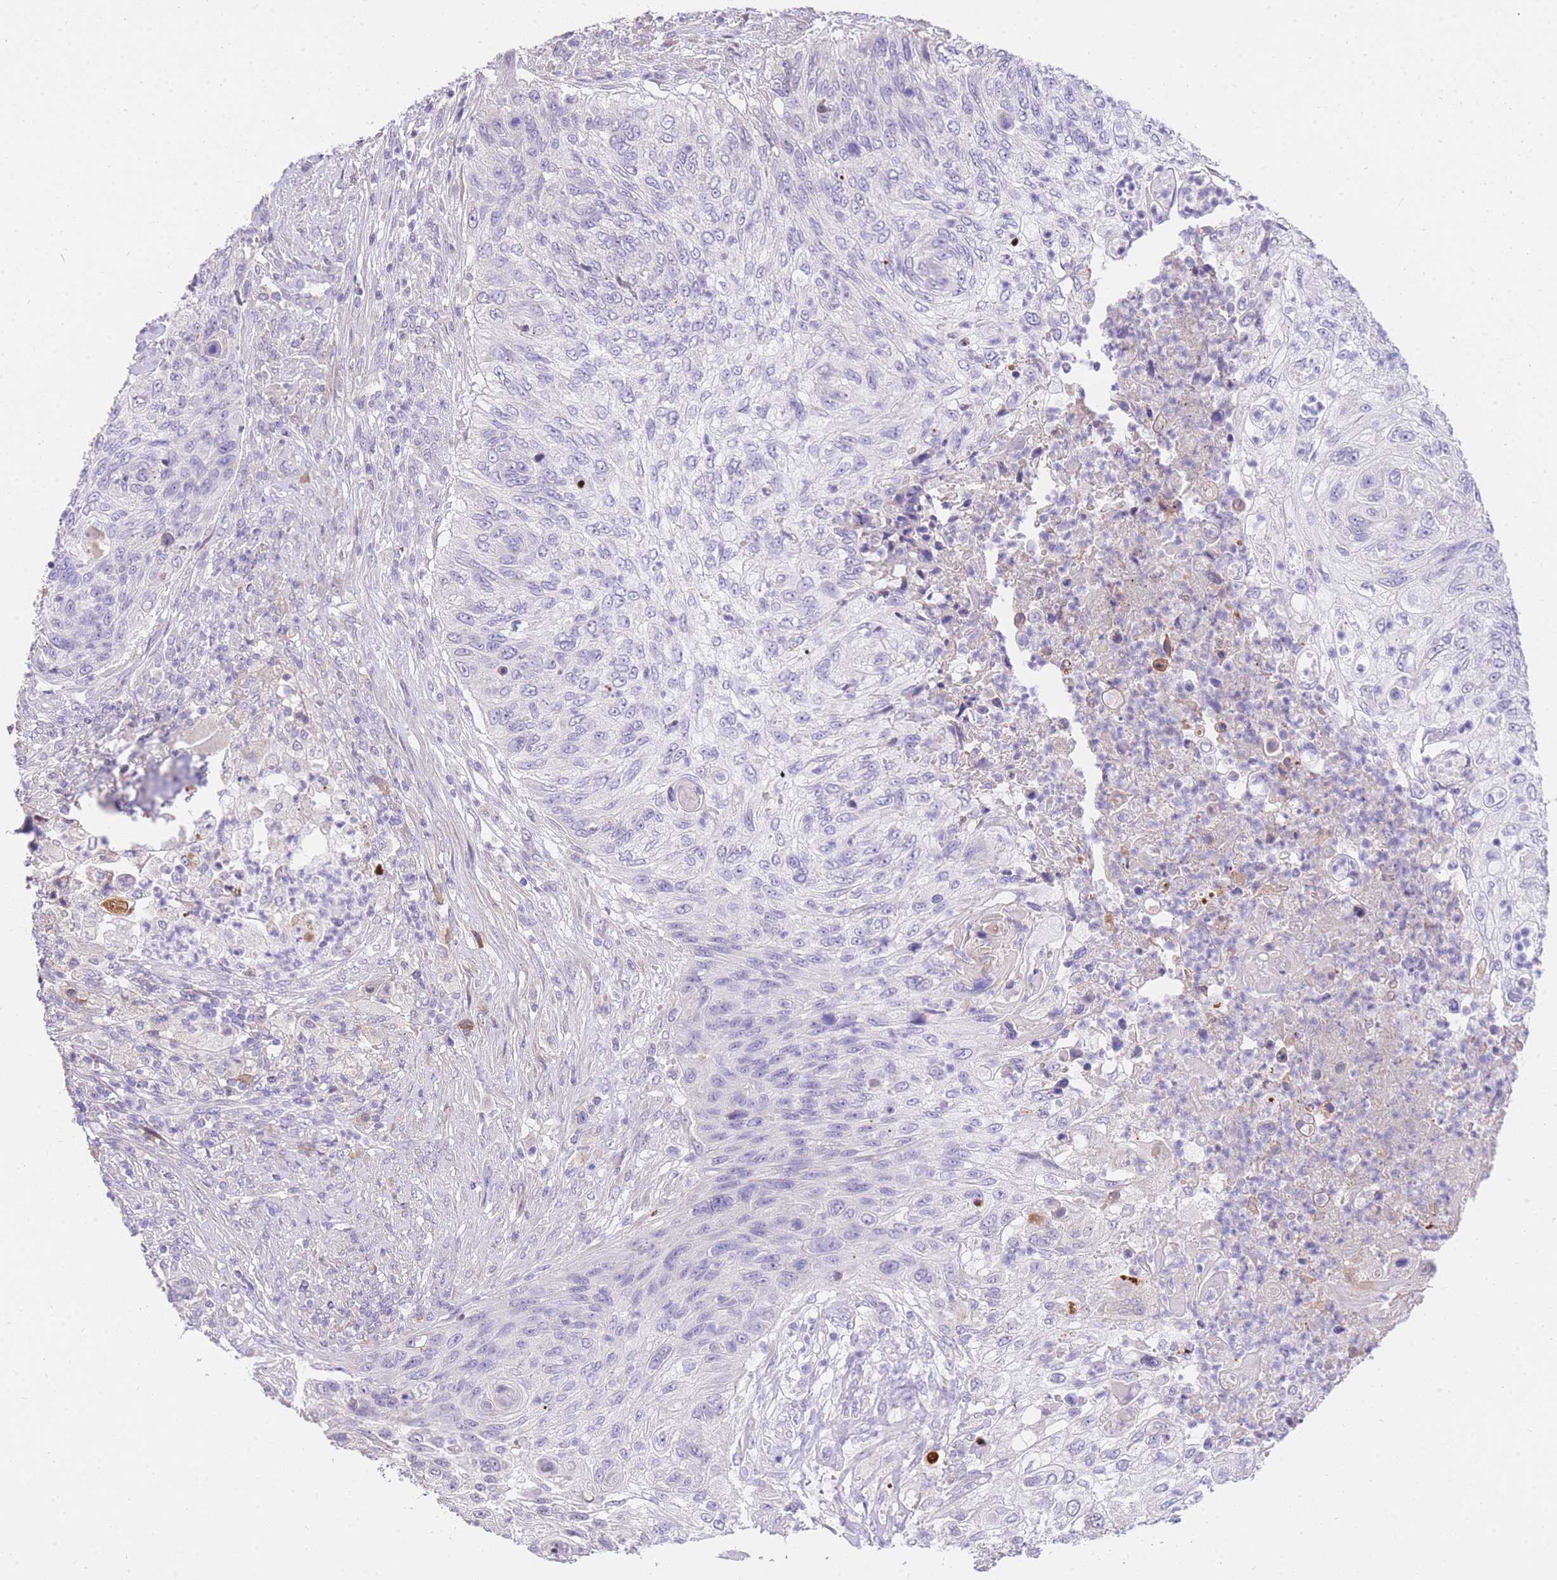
{"staining": {"intensity": "negative", "quantity": "none", "location": "none"}, "tissue": "urothelial cancer", "cell_type": "Tumor cells", "image_type": "cancer", "snomed": [{"axis": "morphology", "description": "Urothelial carcinoma, High grade"}, {"axis": "topography", "description": "Urinary bladder"}], "caption": "DAB immunohistochemical staining of urothelial cancer demonstrates no significant positivity in tumor cells. (Brightfield microscopy of DAB IHC at high magnification).", "gene": "C2orf88", "patient": {"sex": "female", "age": 60}}